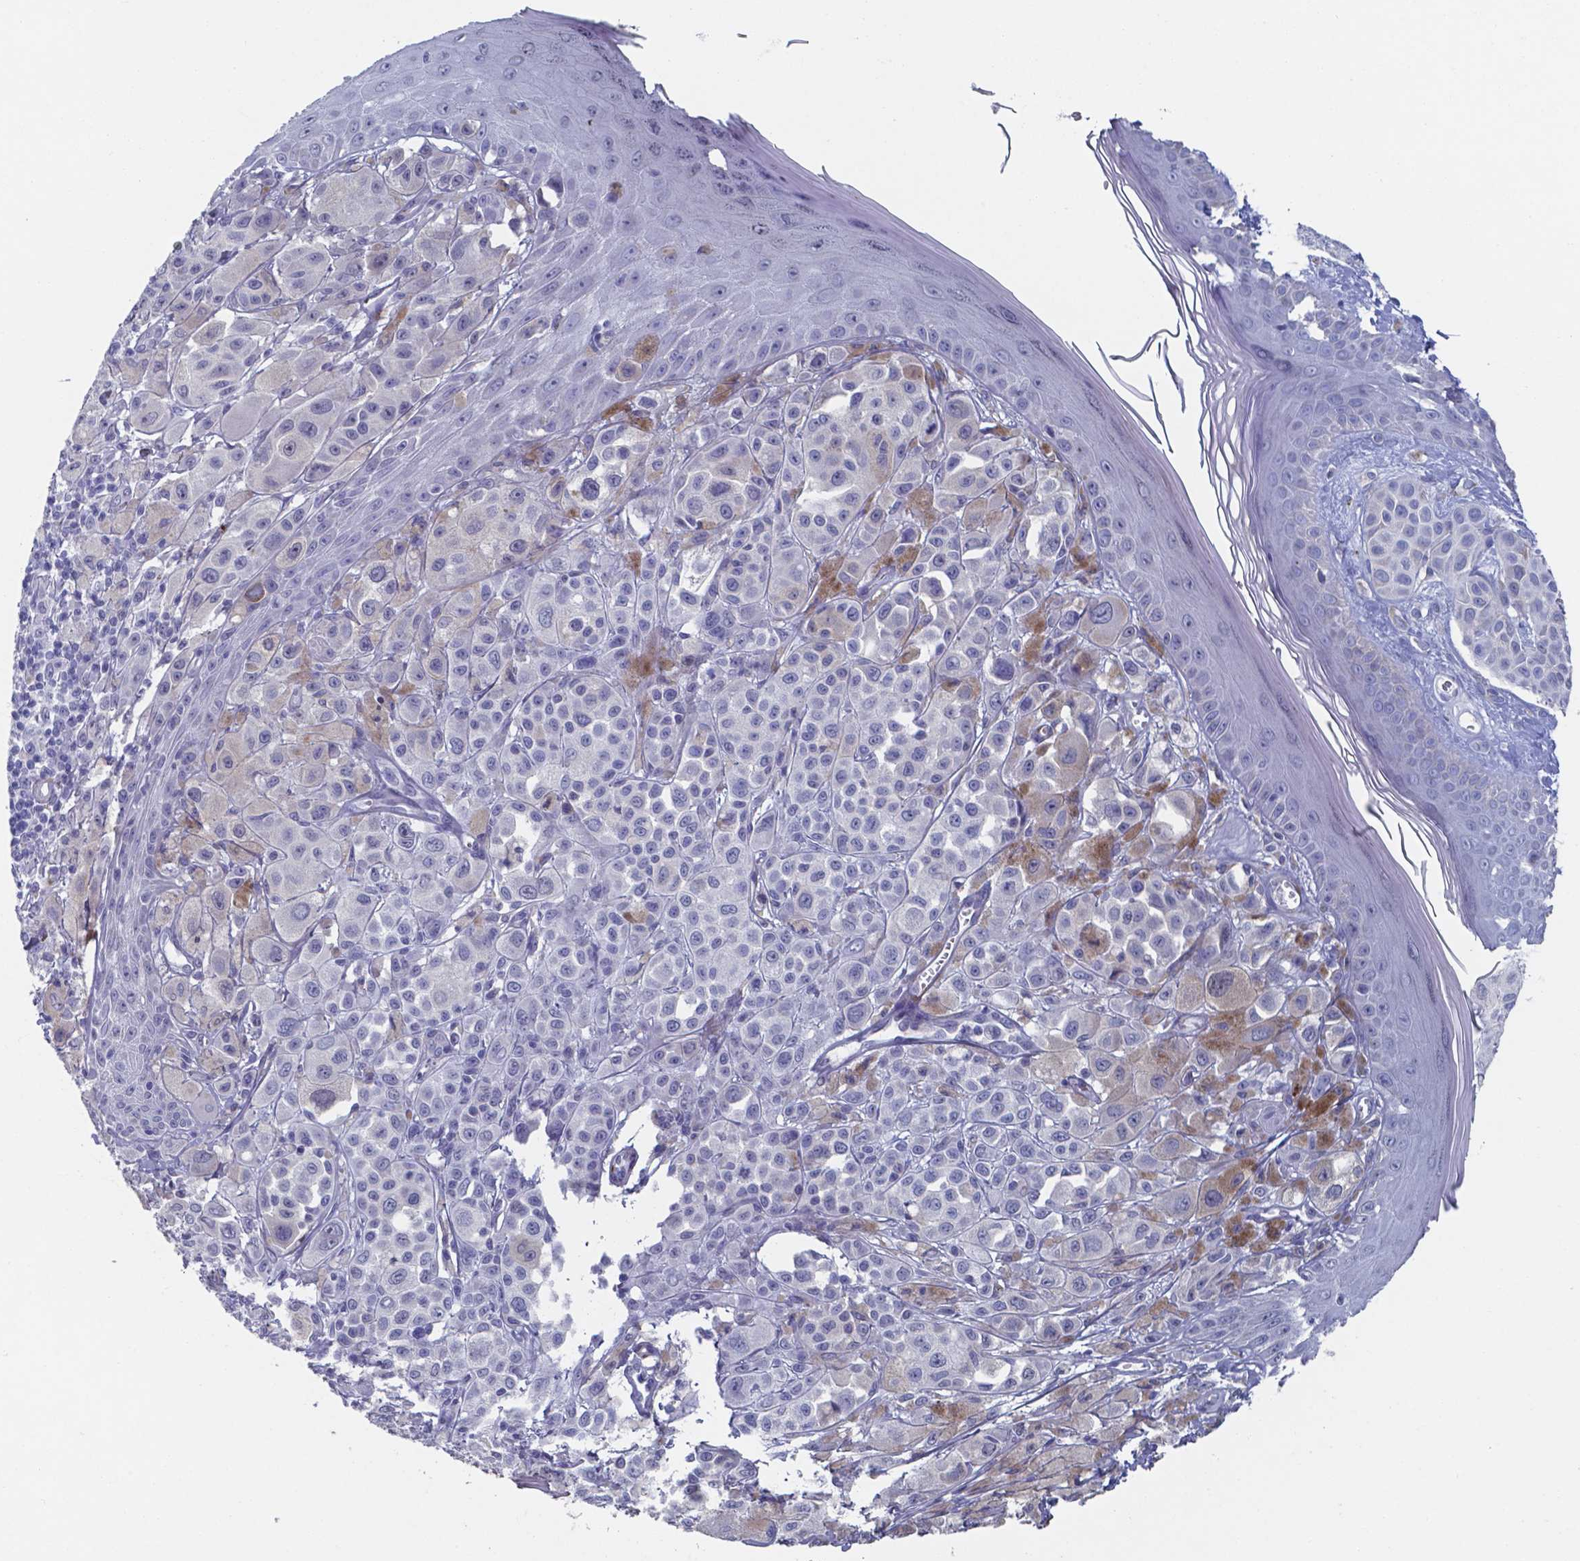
{"staining": {"intensity": "negative", "quantity": "none", "location": "none"}, "tissue": "melanoma", "cell_type": "Tumor cells", "image_type": "cancer", "snomed": [{"axis": "morphology", "description": "Malignant melanoma, NOS"}, {"axis": "topography", "description": "Skin"}], "caption": "A high-resolution histopathology image shows IHC staining of melanoma, which demonstrates no significant staining in tumor cells.", "gene": "PLA2R1", "patient": {"sex": "male", "age": 67}}